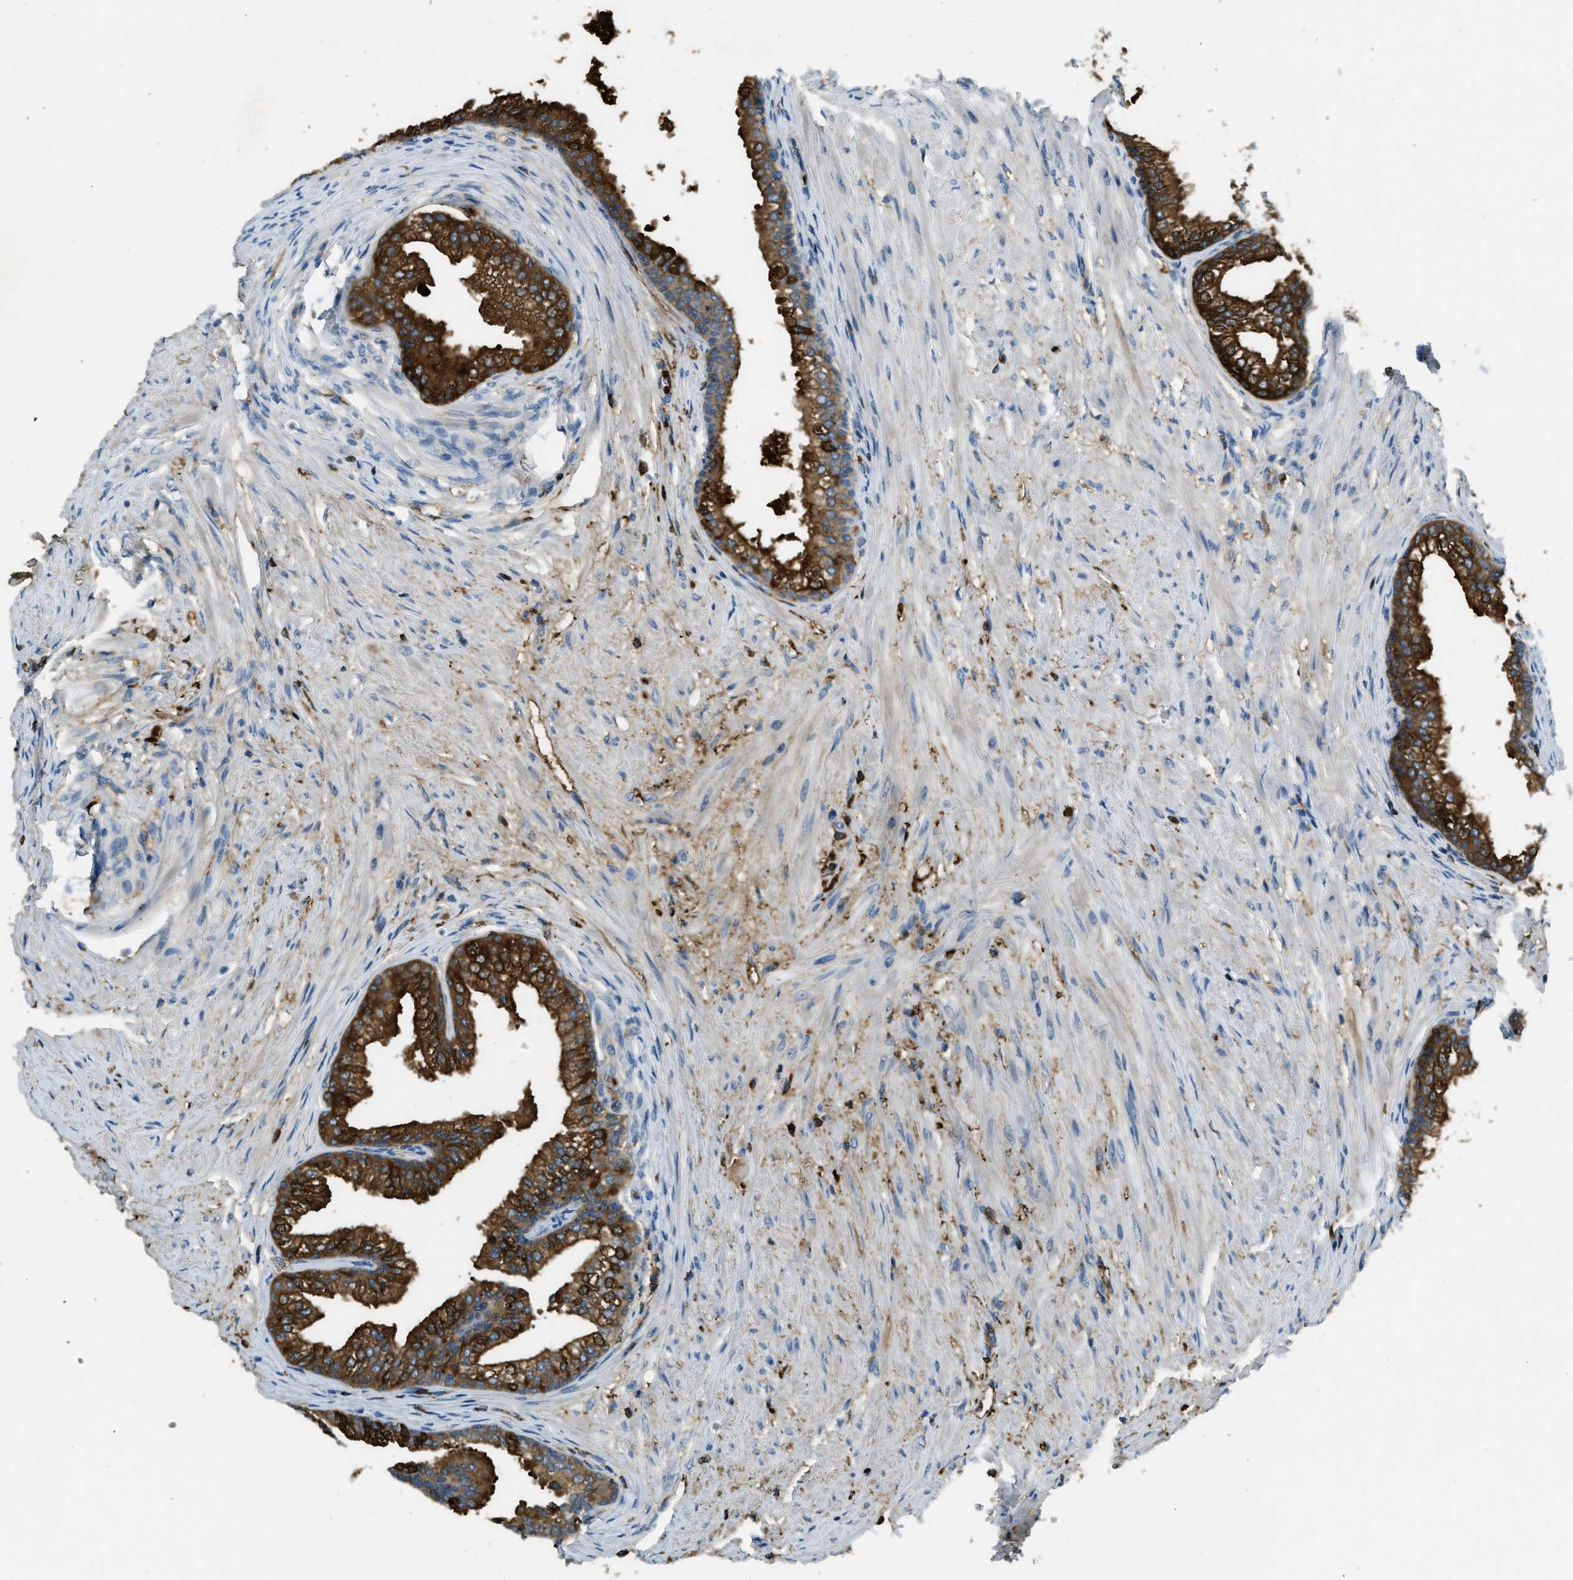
{"staining": {"intensity": "strong", "quantity": ">75%", "location": "cytoplasmic/membranous"}, "tissue": "prostate", "cell_type": "Glandular cells", "image_type": "normal", "snomed": [{"axis": "morphology", "description": "Normal tissue, NOS"}, {"axis": "morphology", "description": "Urothelial carcinoma, Low grade"}, {"axis": "topography", "description": "Urinary bladder"}, {"axis": "topography", "description": "Prostate"}], "caption": "DAB (3,3'-diaminobenzidine) immunohistochemical staining of benign human prostate shows strong cytoplasmic/membranous protein positivity in about >75% of glandular cells.", "gene": "PRTN3", "patient": {"sex": "male", "age": 60}}